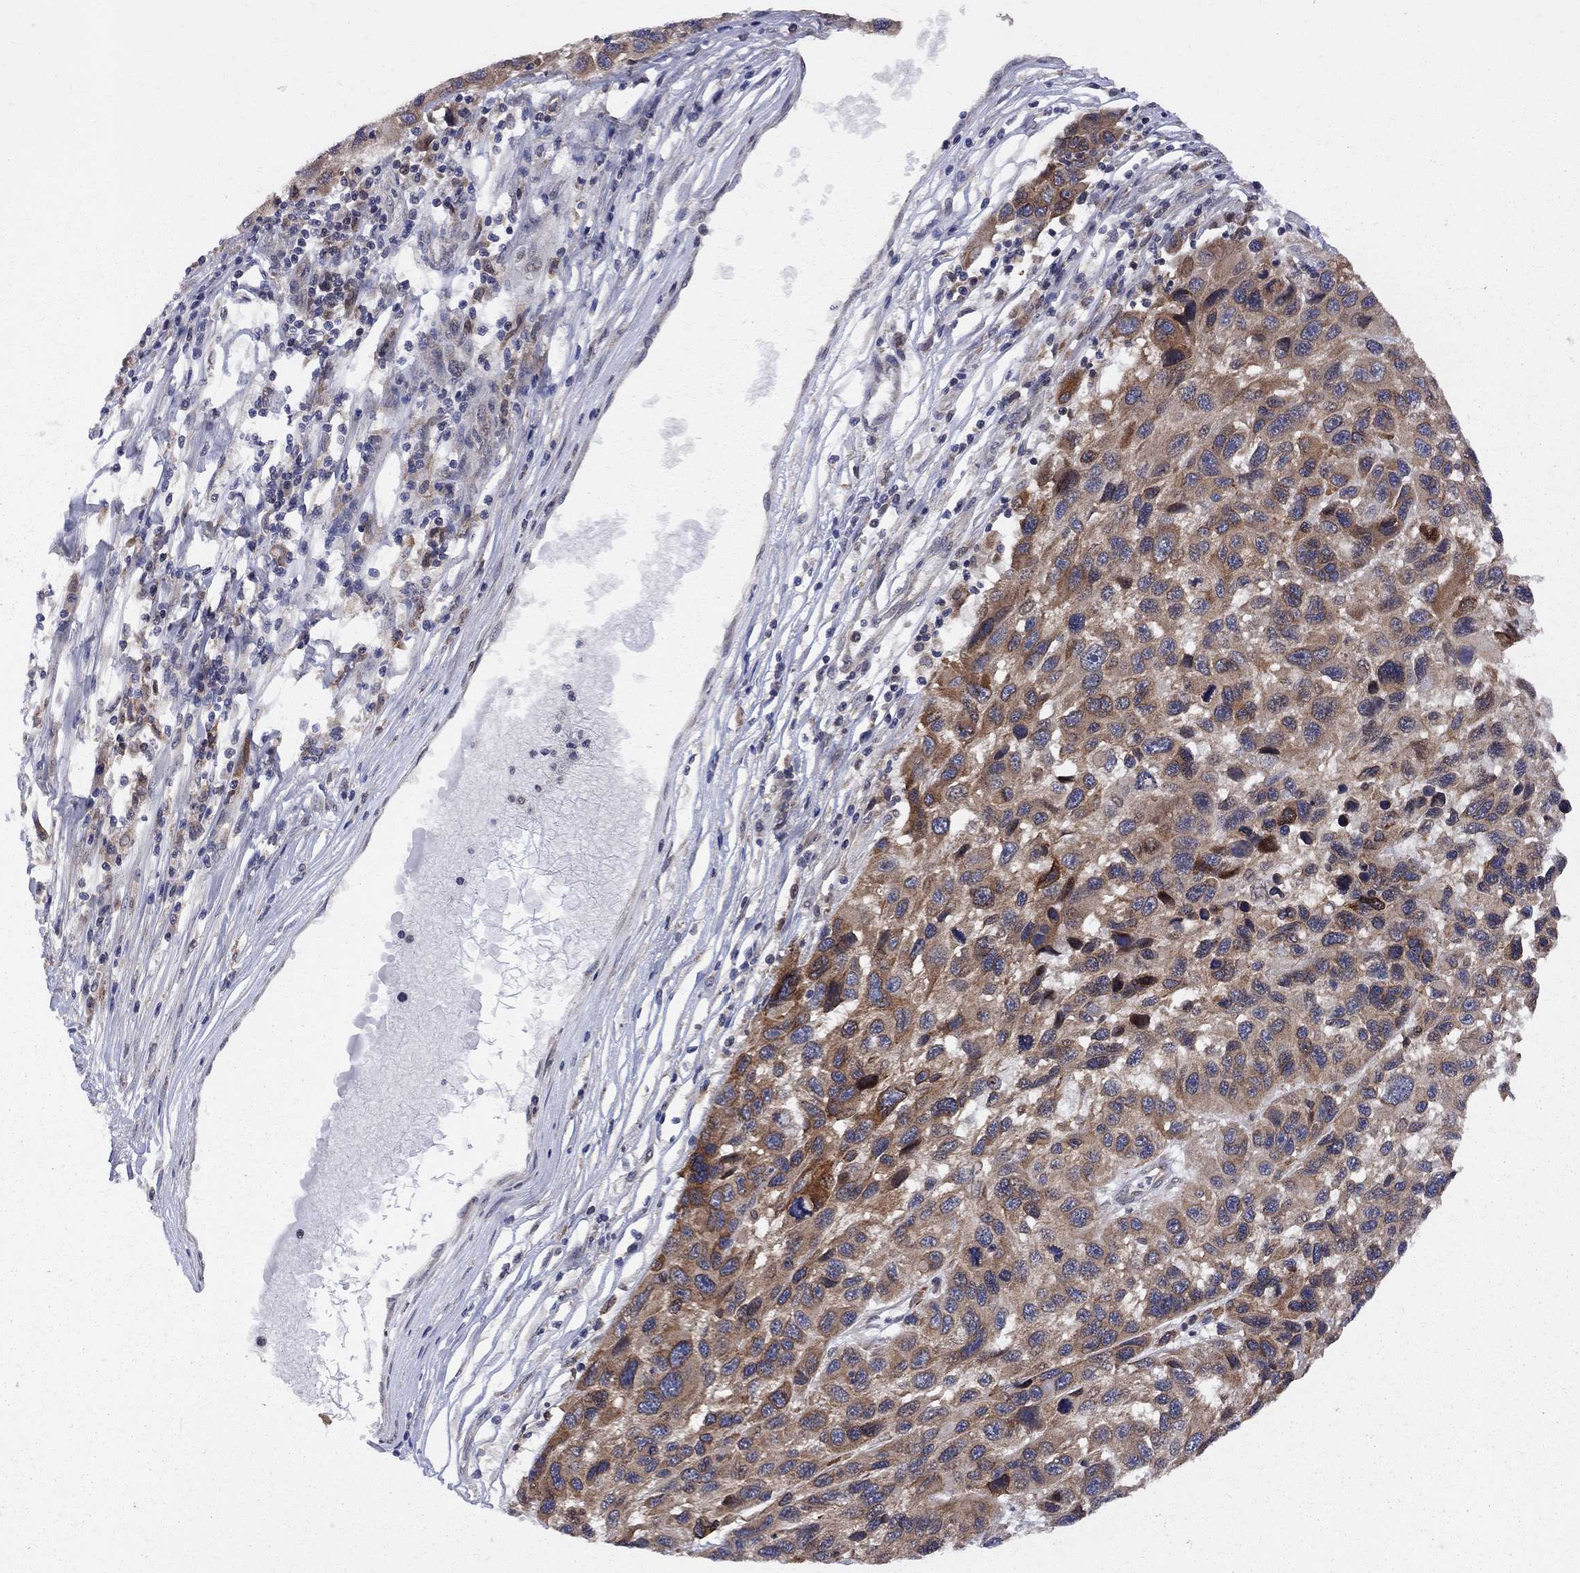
{"staining": {"intensity": "moderate", "quantity": ">75%", "location": "cytoplasmic/membranous"}, "tissue": "melanoma", "cell_type": "Tumor cells", "image_type": "cancer", "snomed": [{"axis": "morphology", "description": "Malignant melanoma, NOS"}, {"axis": "topography", "description": "Skin"}], "caption": "The immunohistochemical stain highlights moderate cytoplasmic/membranous expression in tumor cells of malignant melanoma tissue.", "gene": "CNOT11", "patient": {"sex": "male", "age": 53}}